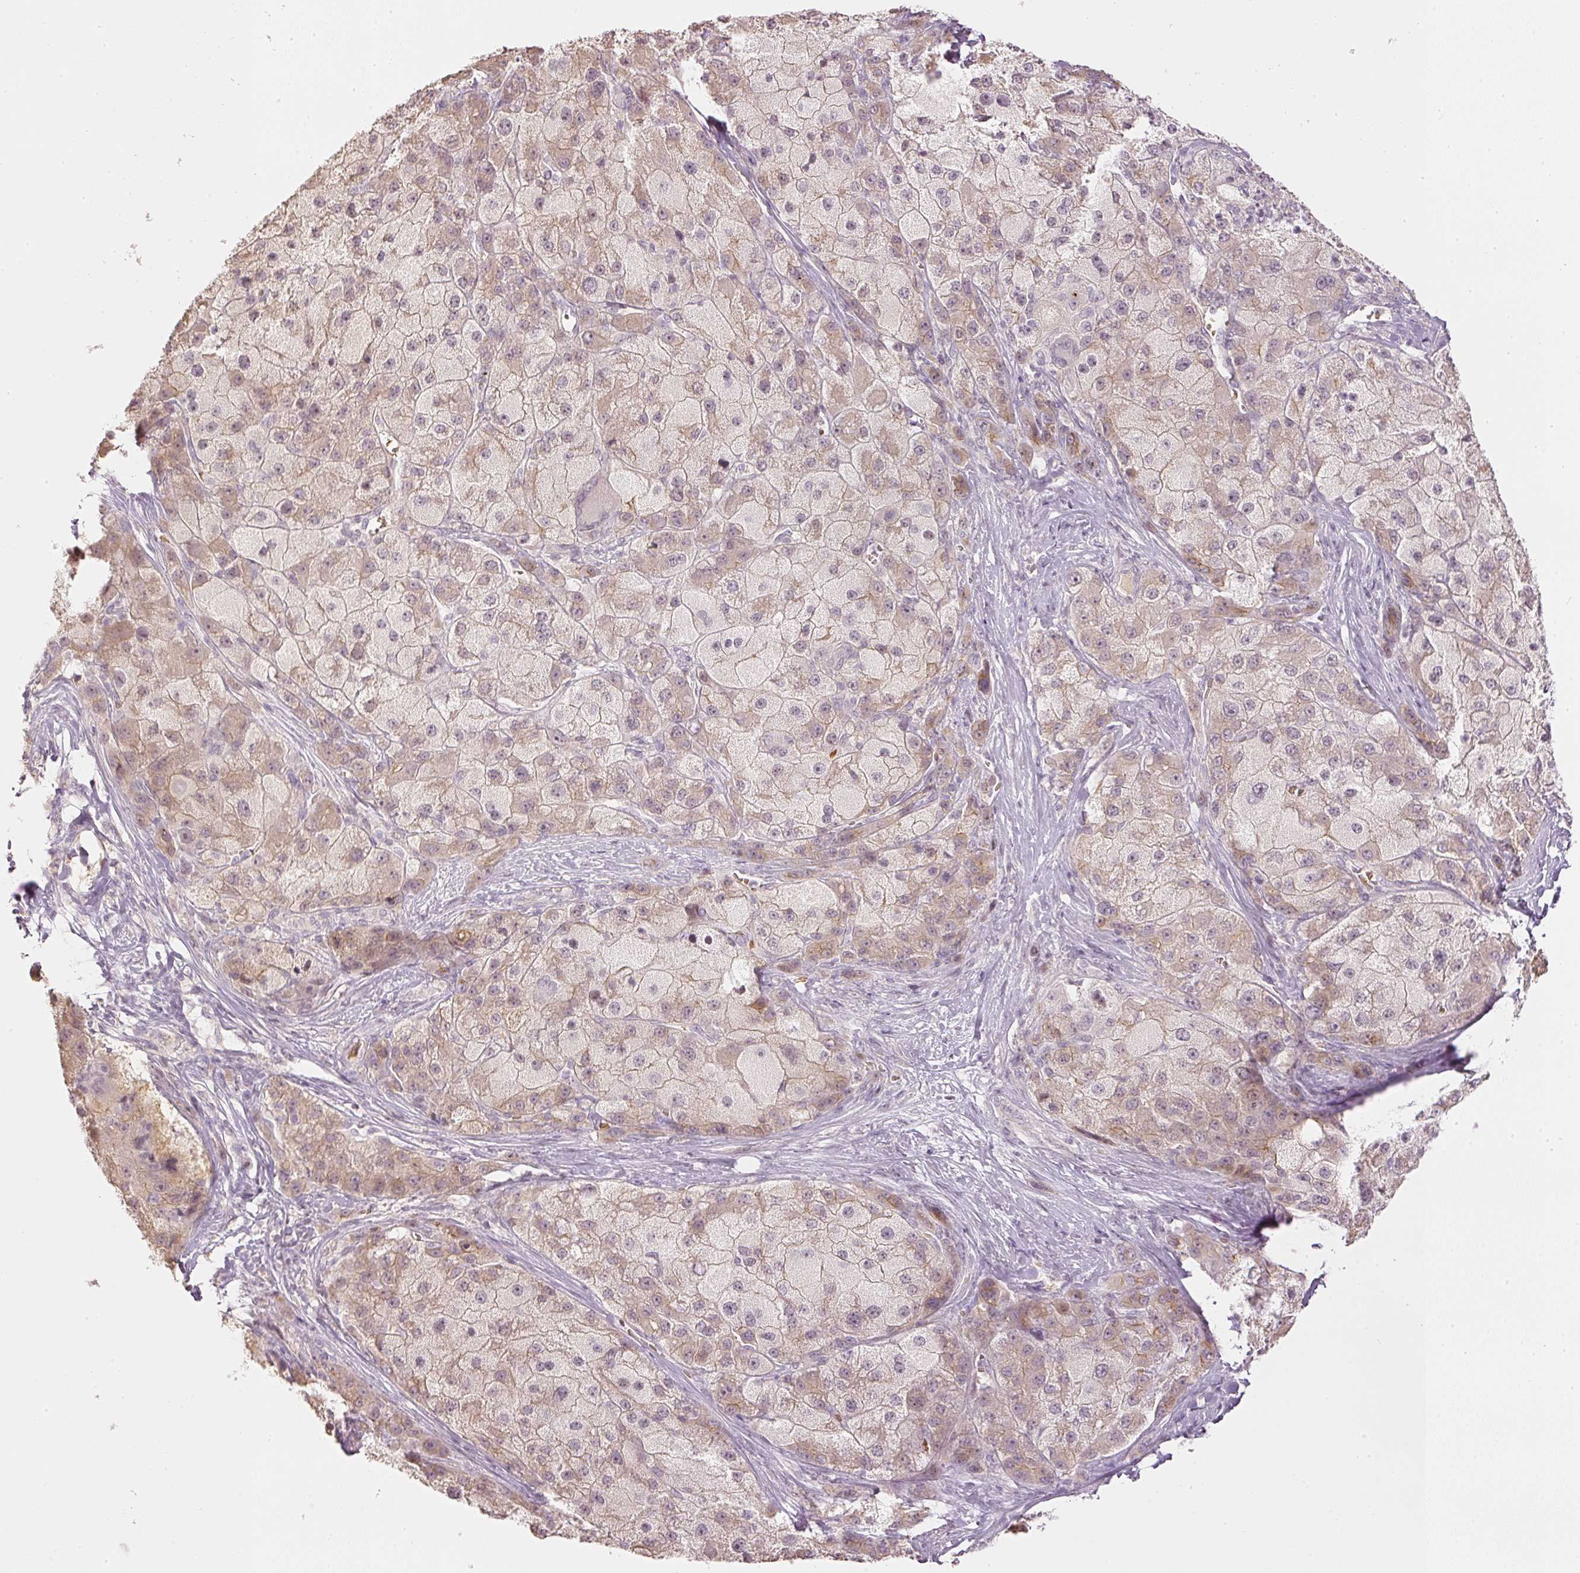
{"staining": {"intensity": "moderate", "quantity": "25%-75%", "location": "cytoplasmic/membranous"}, "tissue": "liver cancer", "cell_type": "Tumor cells", "image_type": "cancer", "snomed": [{"axis": "morphology", "description": "Carcinoma, Hepatocellular, NOS"}, {"axis": "topography", "description": "Liver"}], "caption": "Protein expression analysis of hepatocellular carcinoma (liver) demonstrates moderate cytoplasmic/membranous expression in about 25%-75% of tumor cells. The staining was performed using DAB, with brown indicating positive protein expression. Nuclei are stained blue with hematoxylin.", "gene": "GZMA", "patient": {"sex": "male", "age": 67}}